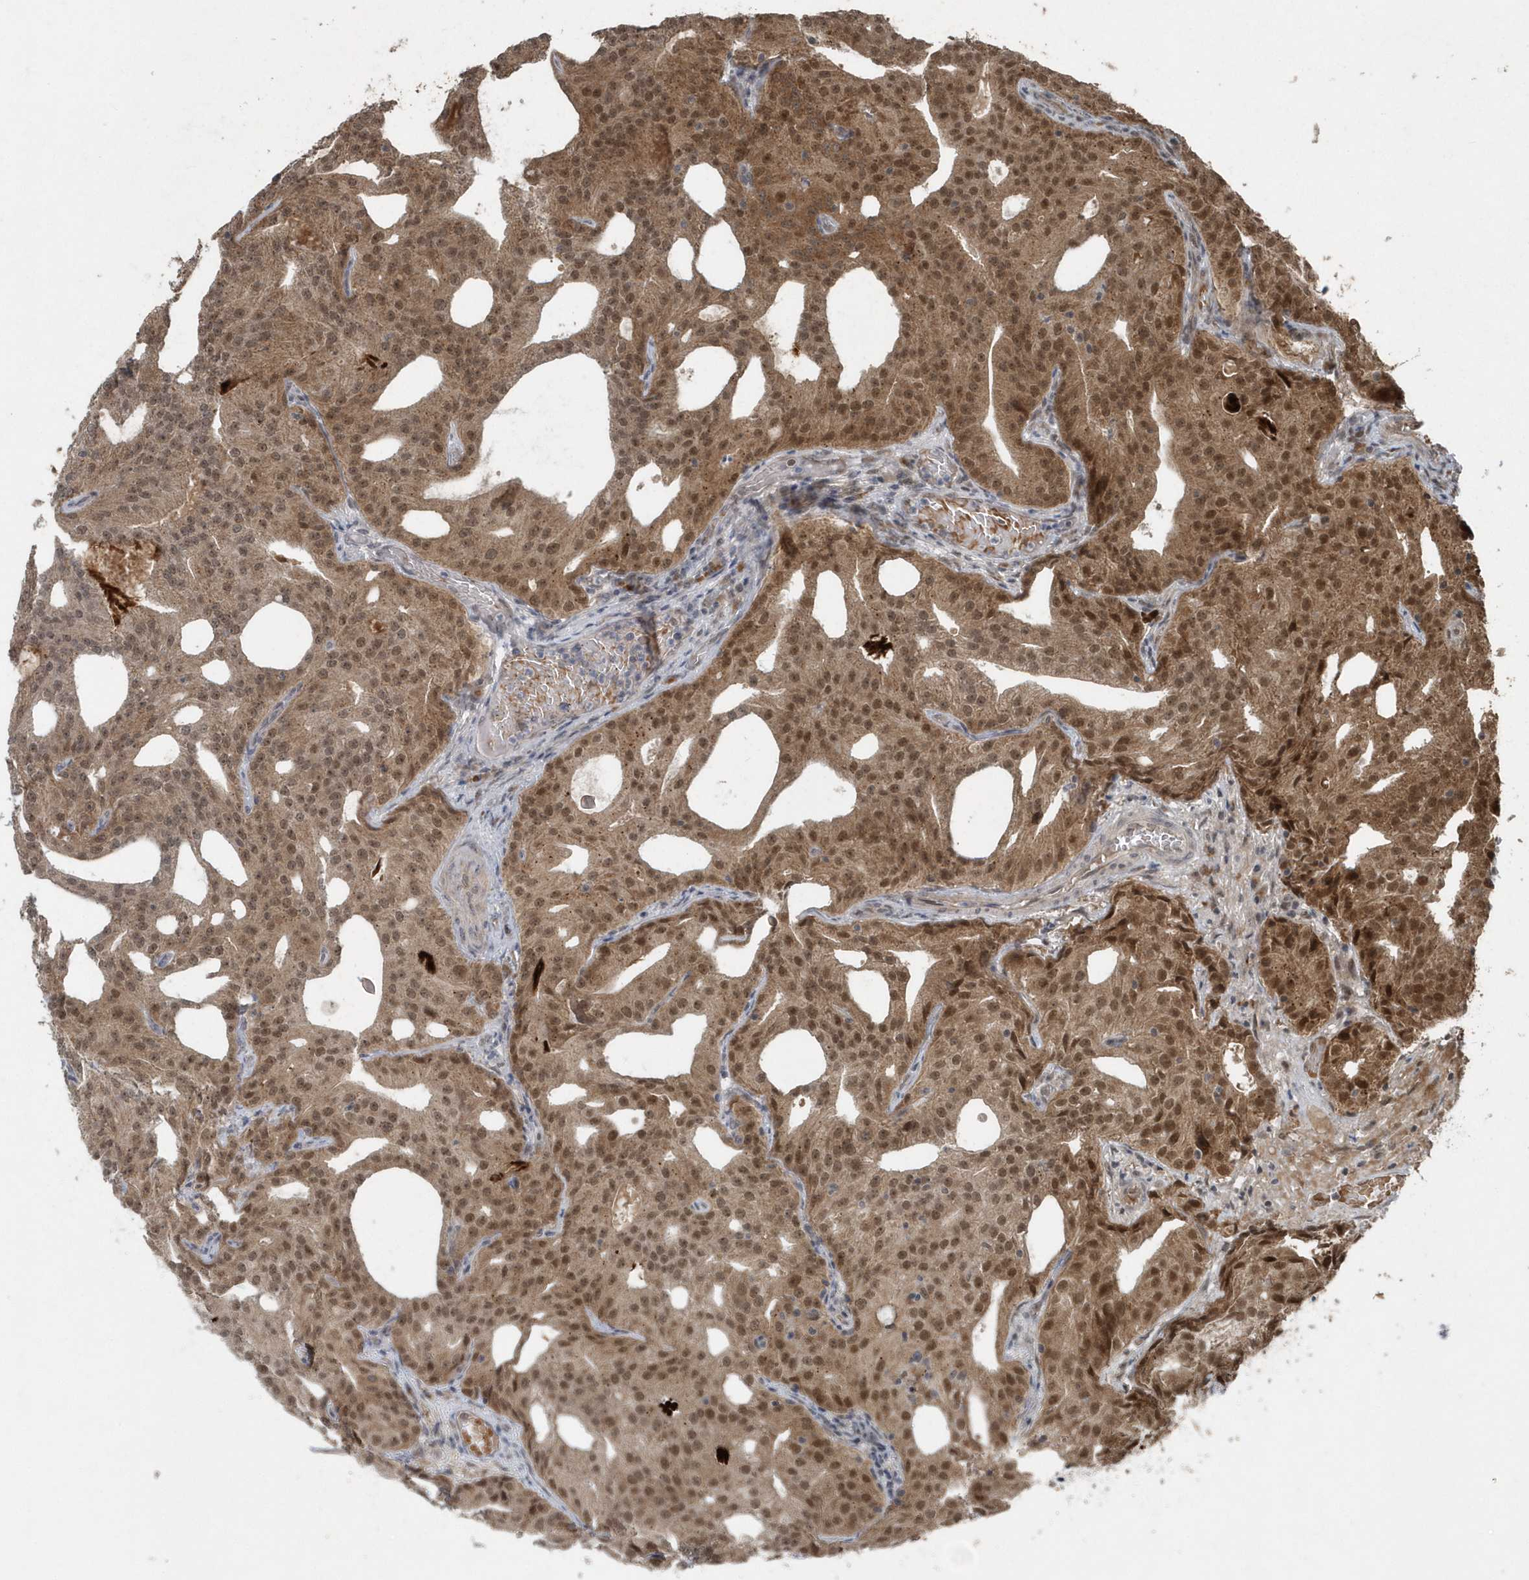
{"staining": {"intensity": "moderate", "quantity": ">75%", "location": "cytoplasmic/membranous,nuclear"}, "tissue": "prostate cancer", "cell_type": "Tumor cells", "image_type": "cancer", "snomed": [{"axis": "morphology", "description": "Adenocarcinoma, Medium grade"}, {"axis": "topography", "description": "Prostate"}], "caption": "The histopathology image reveals staining of prostate cancer (adenocarcinoma (medium-grade)), revealing moderate cytoplasmic/membranous and nuclear protein staining (brown color) within tumor cells. (IHC, brightfield microscopy, high magnification).", "gene": "QTRT2", "patient": {"sex": "male", "age": 88}}